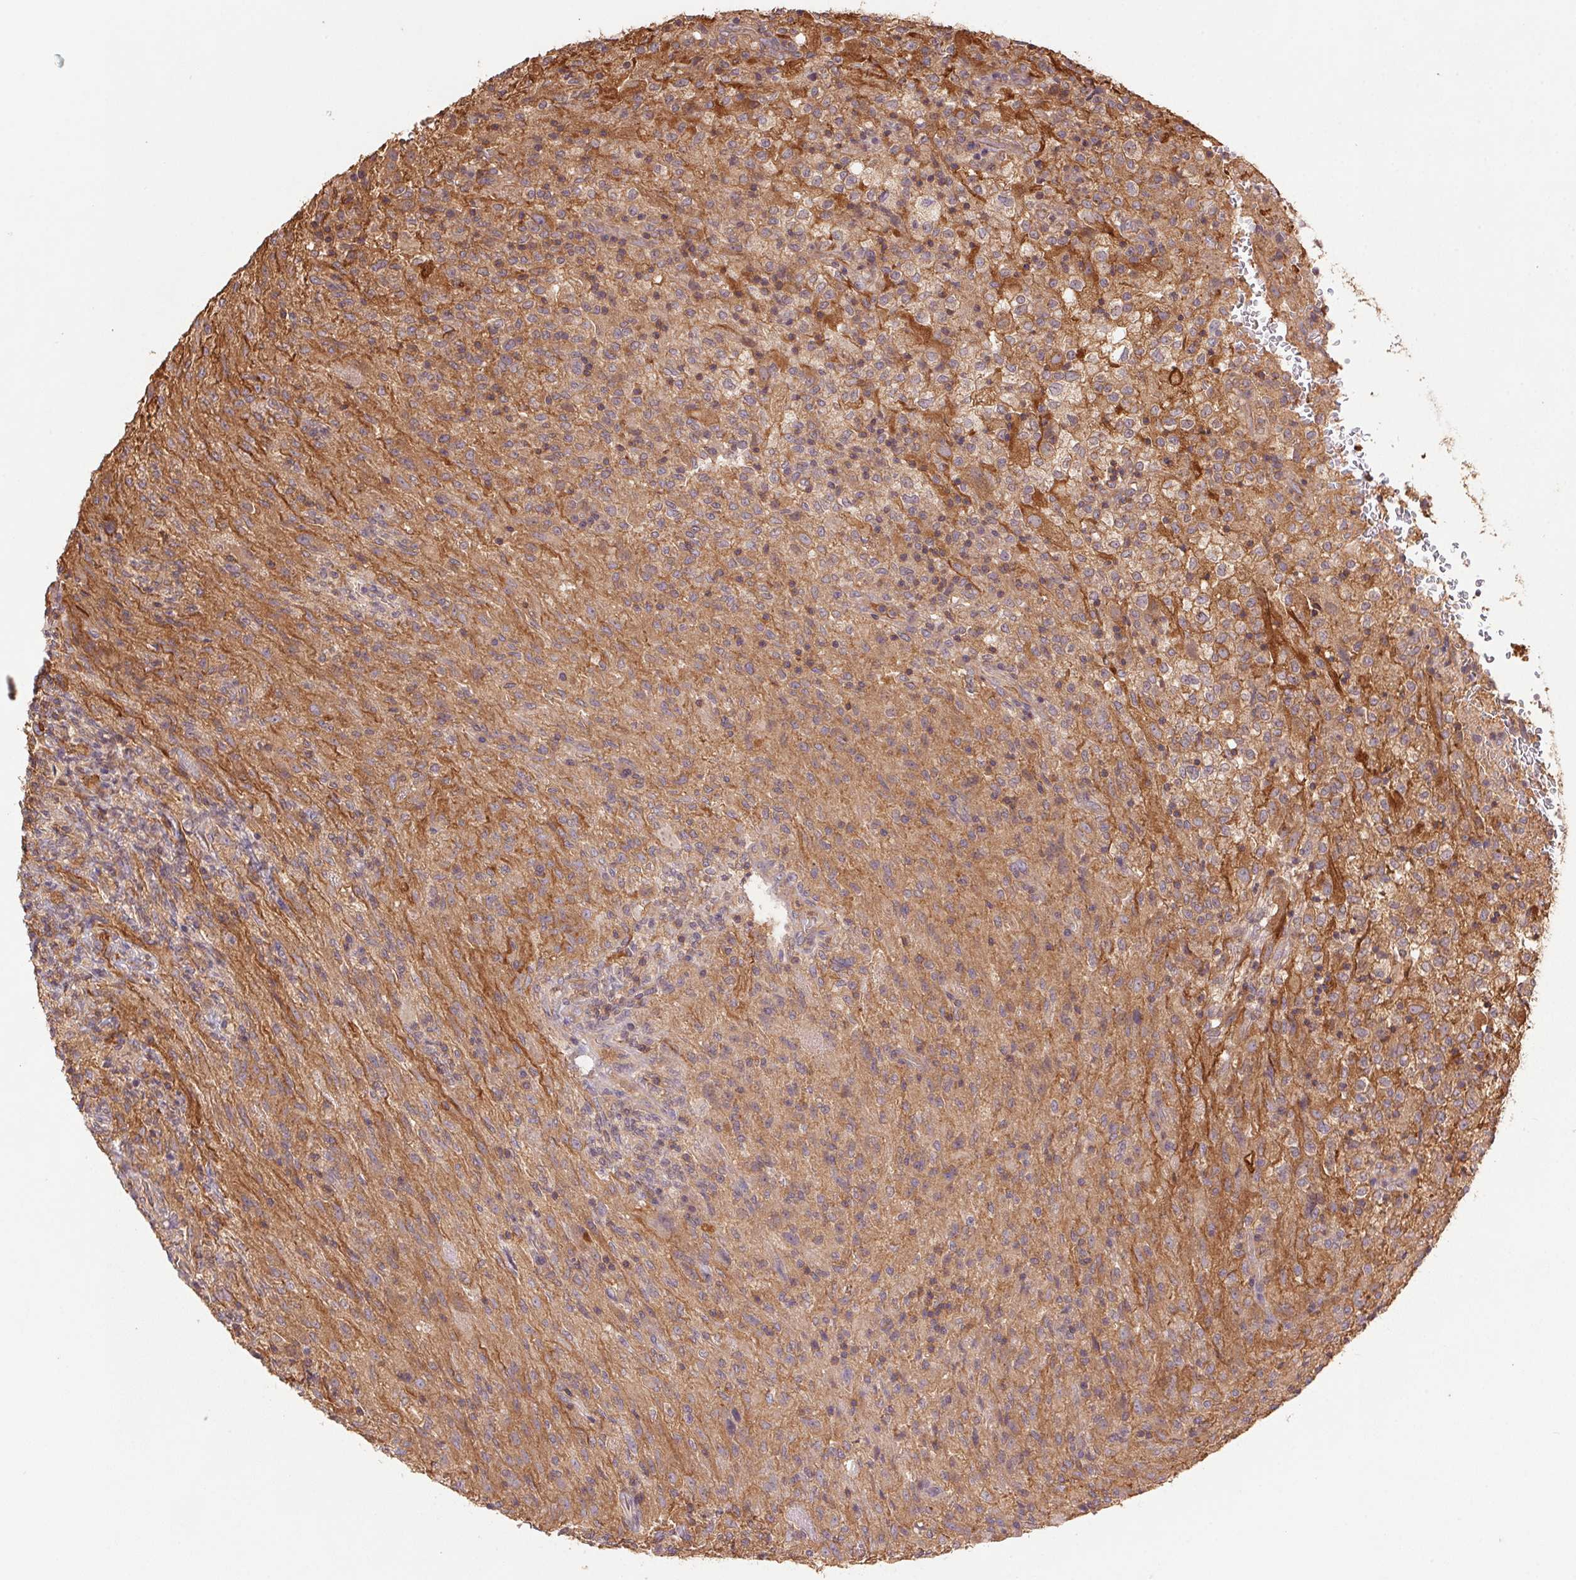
{"staining": {"intensity": "moderate", "quantity": ">75%", "location": "cytoplasmic/membranous,nuclear"}, "tissue": "glioma", "cell_type": "Tumor cells", "image_type": "cancer", "snomed": [{"axis": "morphology", "description": "Glioma, malignant, High grade"}, {"axis": "topography", "description": "Brain"}], "caption": "Immunohistochemical staining of glioma reveals moderate cytoplasmic/membranous and nuclear protein positivity in about >75% of tumor cells. Immunohistochemistry (ihc) stains the protein of interest in brown and the nuclei are stained blue.", "gene": "TUBA3D", "patient": {"sex": "male", "age": 68}}